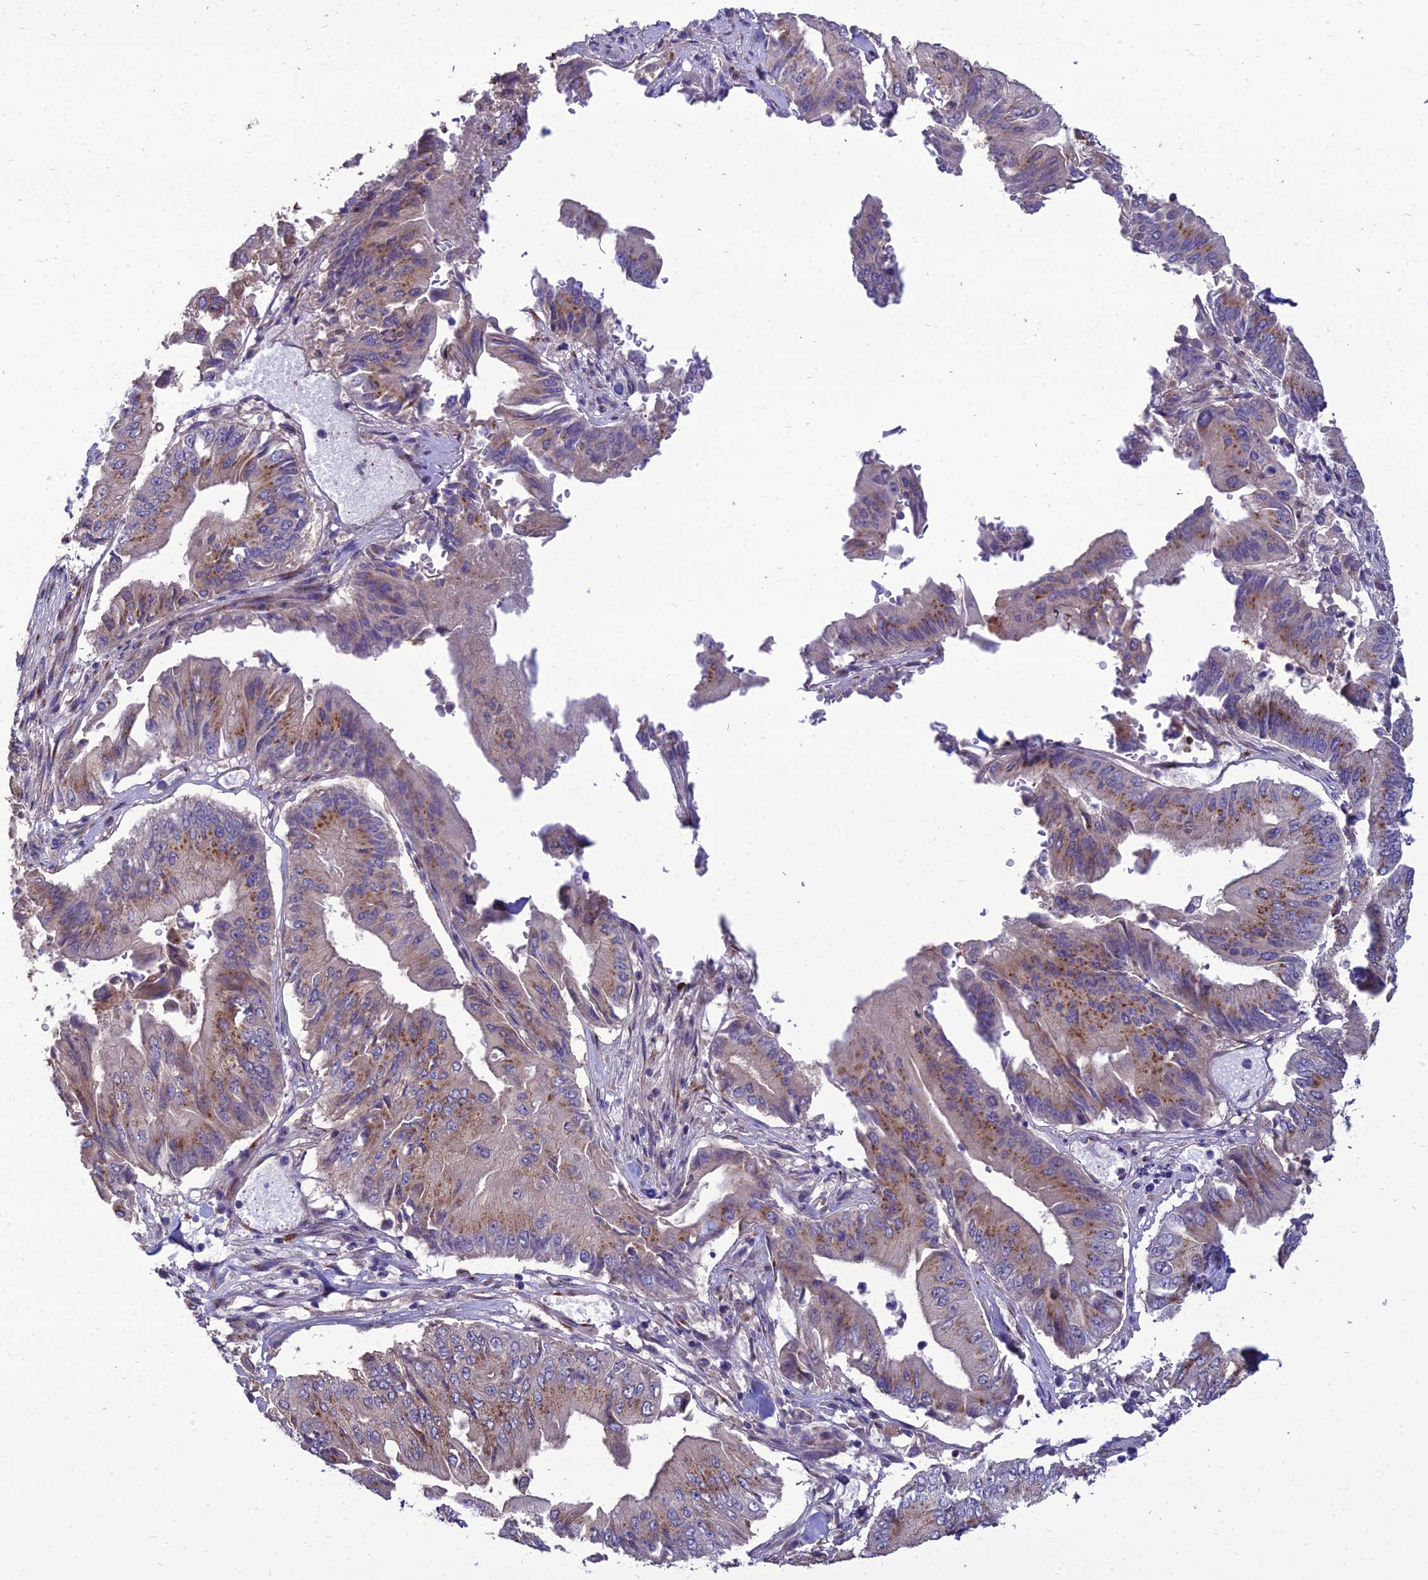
{"staining": {"intensity": "moderate", "quantity": "25%-75%", "location": "cytoplasmic/membranous"}, "tissue": "pancreatic cancer", "cell_type": "Tumor cells", "image_type": "cancer", "snomed": [{"axis": "morphology", "description": "Adenocarcinoma, NOS"}, {"axis": "topography", "description": "Pancreas"}], "caption": "This is an image of immunohistochemistry staining of pancreatic cancer, which shows moderate positivity in the cytoplasmic/membranous of tumor cells.", "gene": "SPRYD7", "patient": {"sex": "female", "age": 77}}